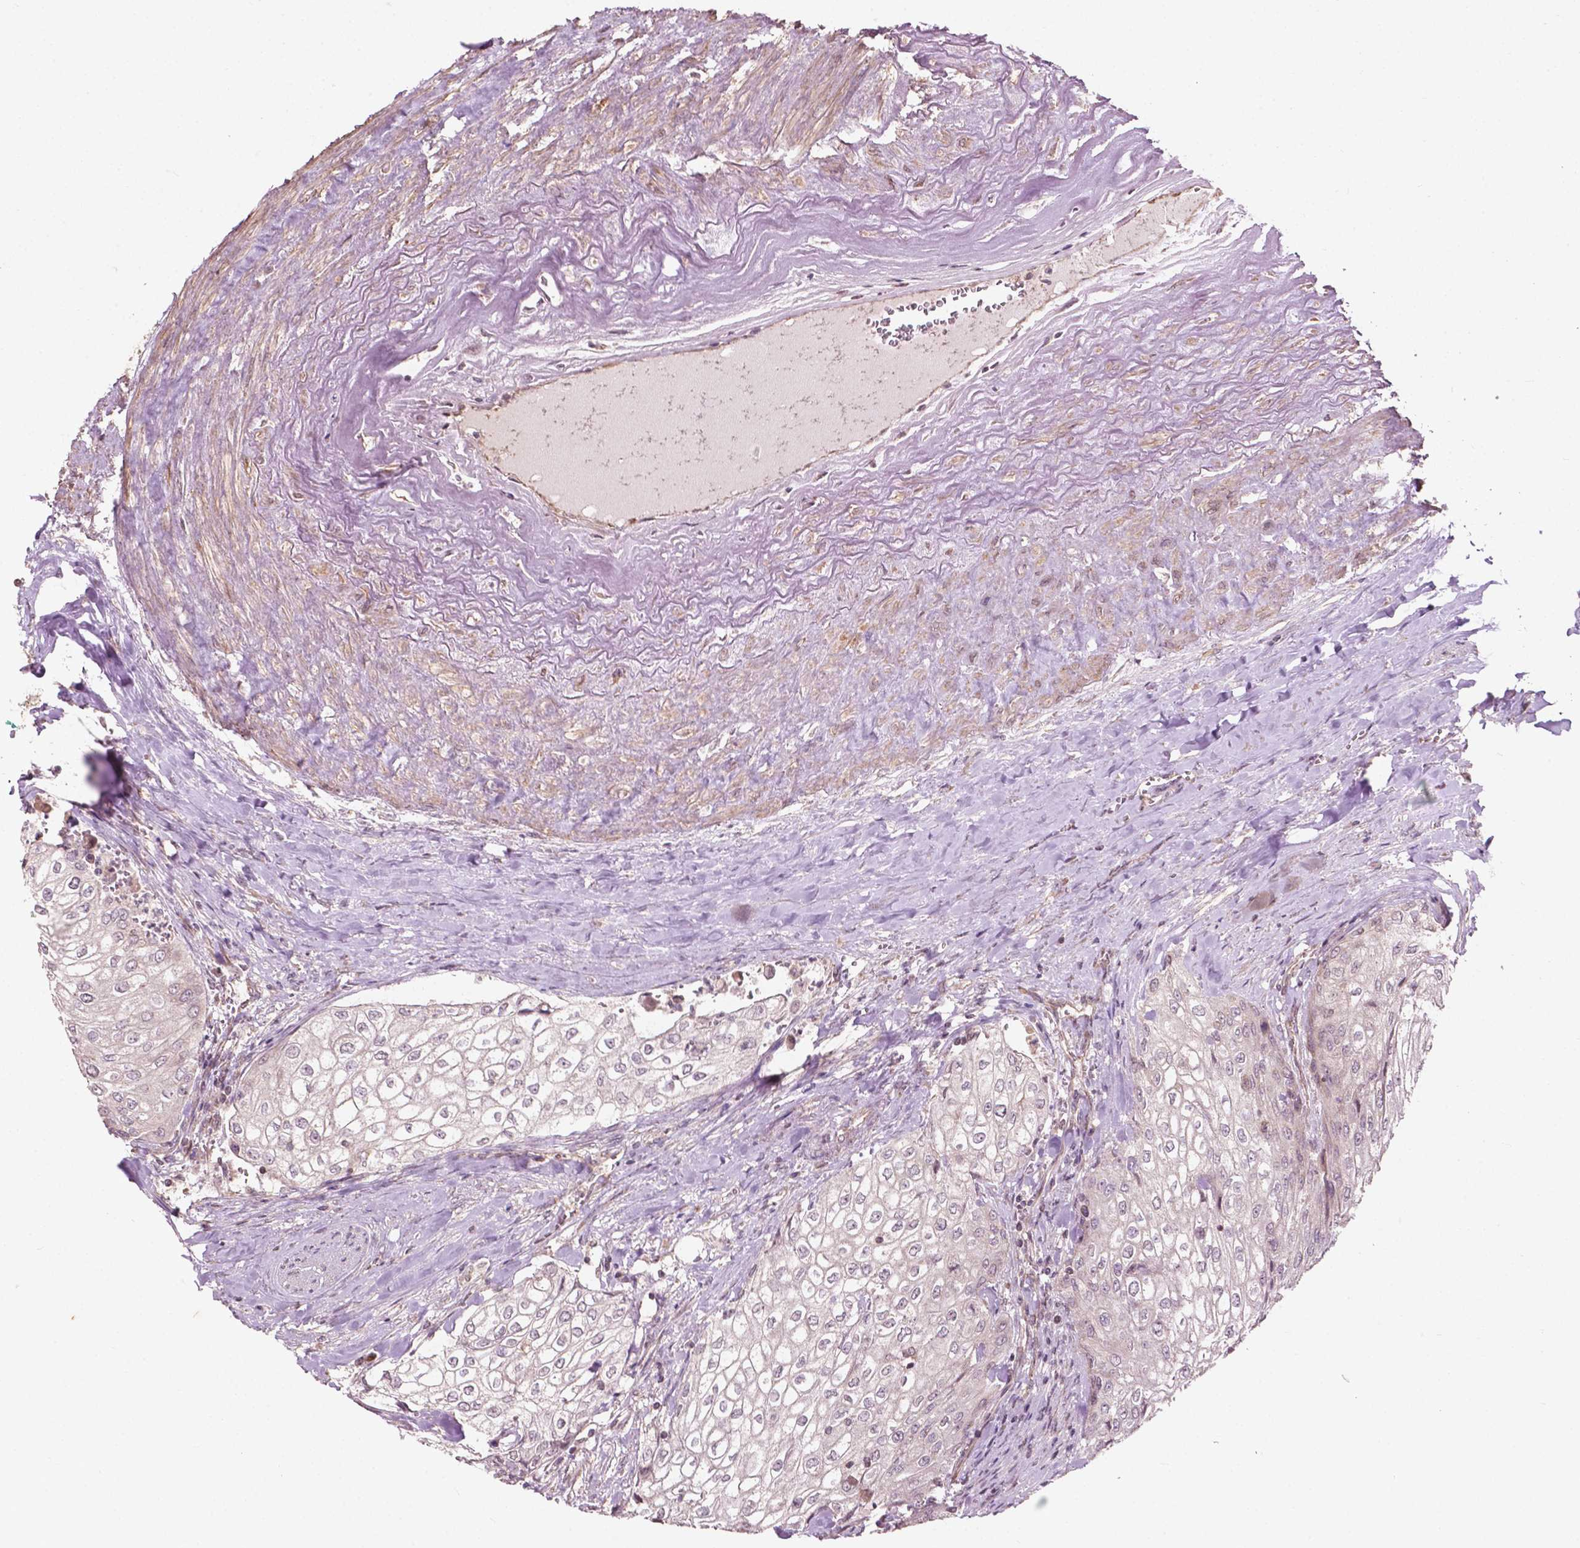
{"staining": {"intensity": "negative", "quantity": "none", "location": "none"}, "tissue": "urothelial cancer", "cell_type": "Tumor cells", "image_type": "cancer", "snomed": [{"axis": "morphology", "description": "Urothelial carcinoma, High grade"}, {"axis": "topography", "description": "Urinary bladder"}], "caption": "This image is of urothelial carcinoma (high-grade) stained with immunohistochemistry to label a protein in brown with the nuclei are counter-stained blue. There is no staining in tumor cells.", "gene": "CDC42BPA", "patient": {"sex": "male", "age": 62}}